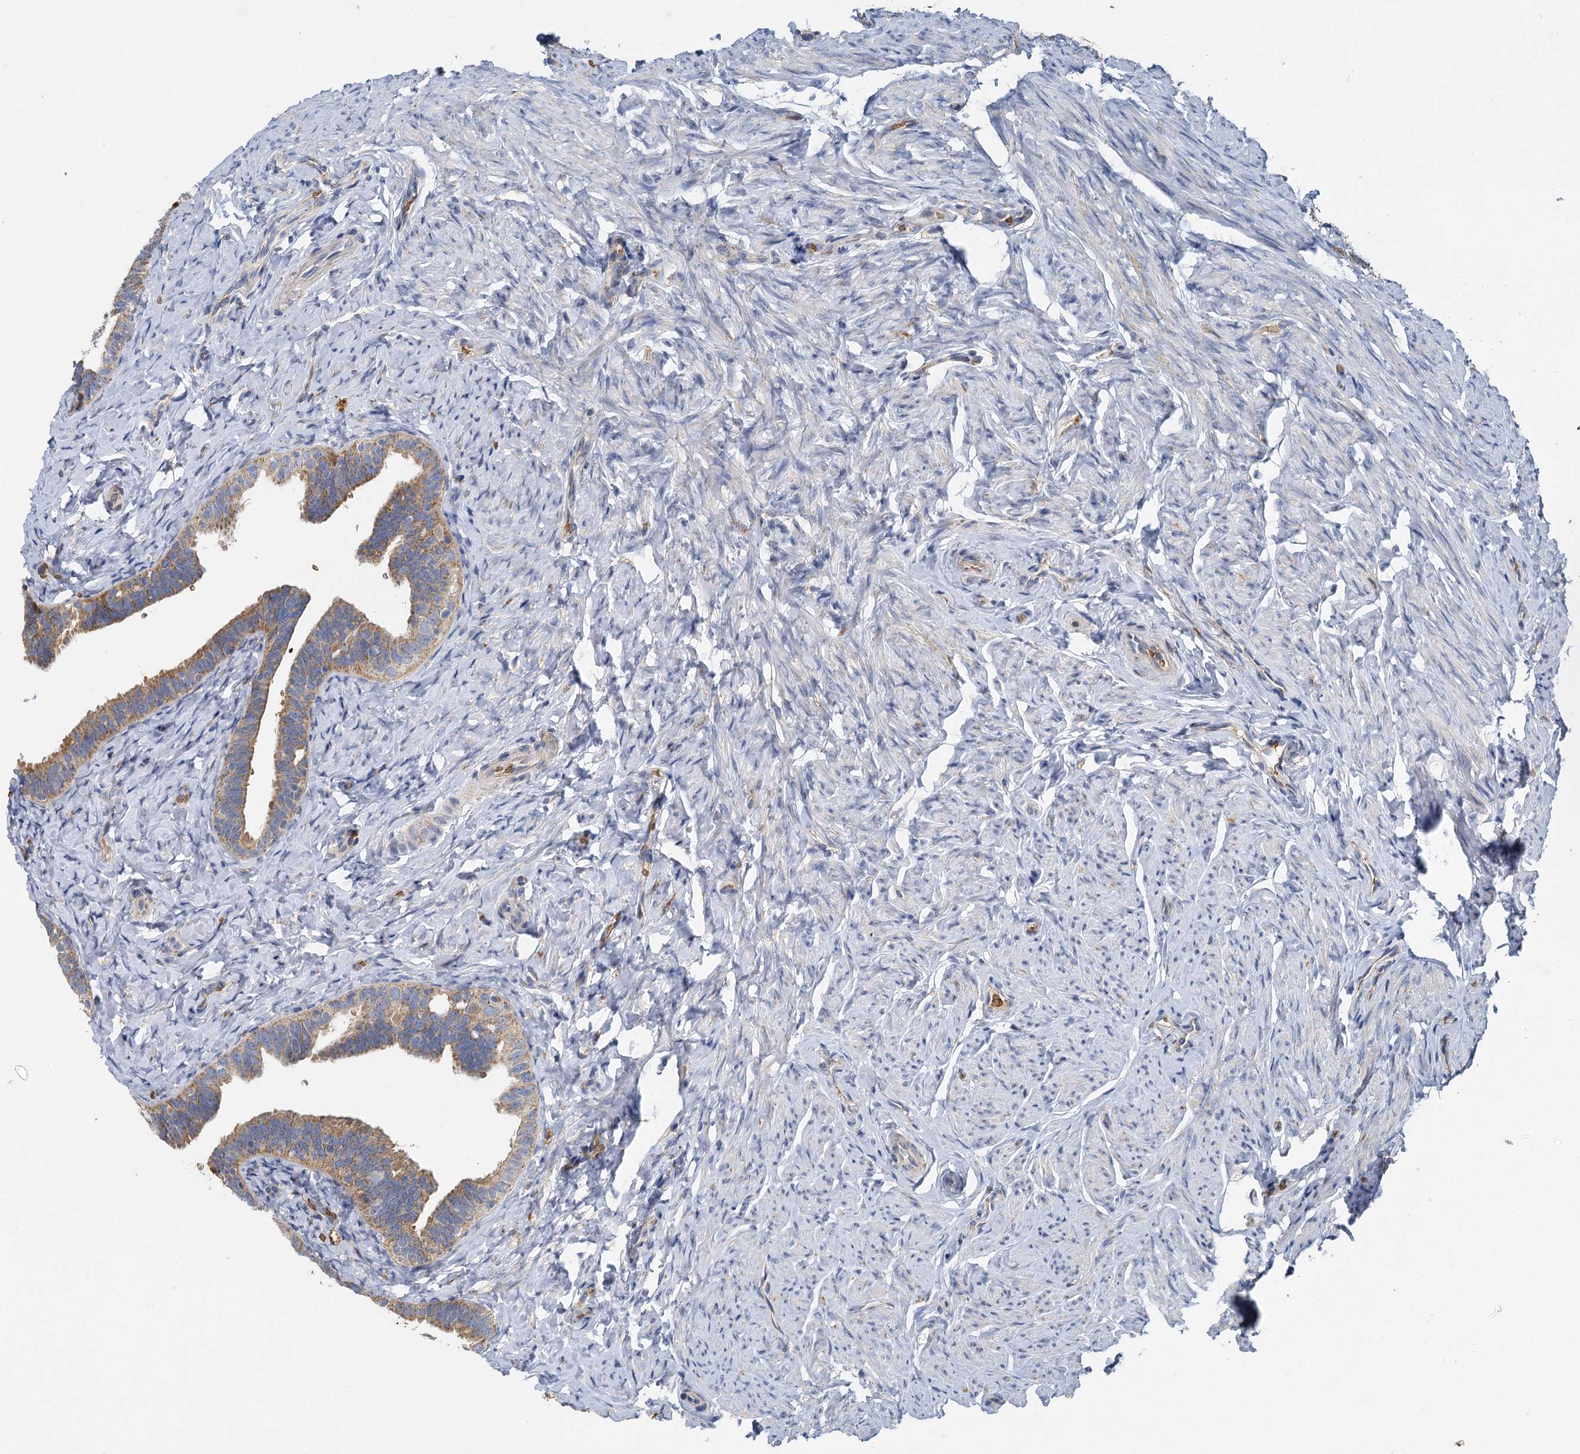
{"staining": {"intensity": "moderate", "quantity": ">75%", "location": "cytoplasmic/membranous"}, "tissue": "fallopian tube", "cell_type": "Glandular cells", "image_type": "normal", "snomed": [{"axis": "morphology", "description": "Normal tissue, NOS"}, {"axis": "topography", "description": "Fallopian tube"}], "caption": "Glandular cells demonstrate moderate cytoplasmic/membranous staining in approximately >75% of cells in normal fallopian tube. The protein is stained brown, and the nuclei are stained in blue (DAB (3,3'-diaminobenzidine) IHC with brightfield microscopy, high magnification).", "gene": "BCS1L", "patient": {"sex": "female", "age": 39}}